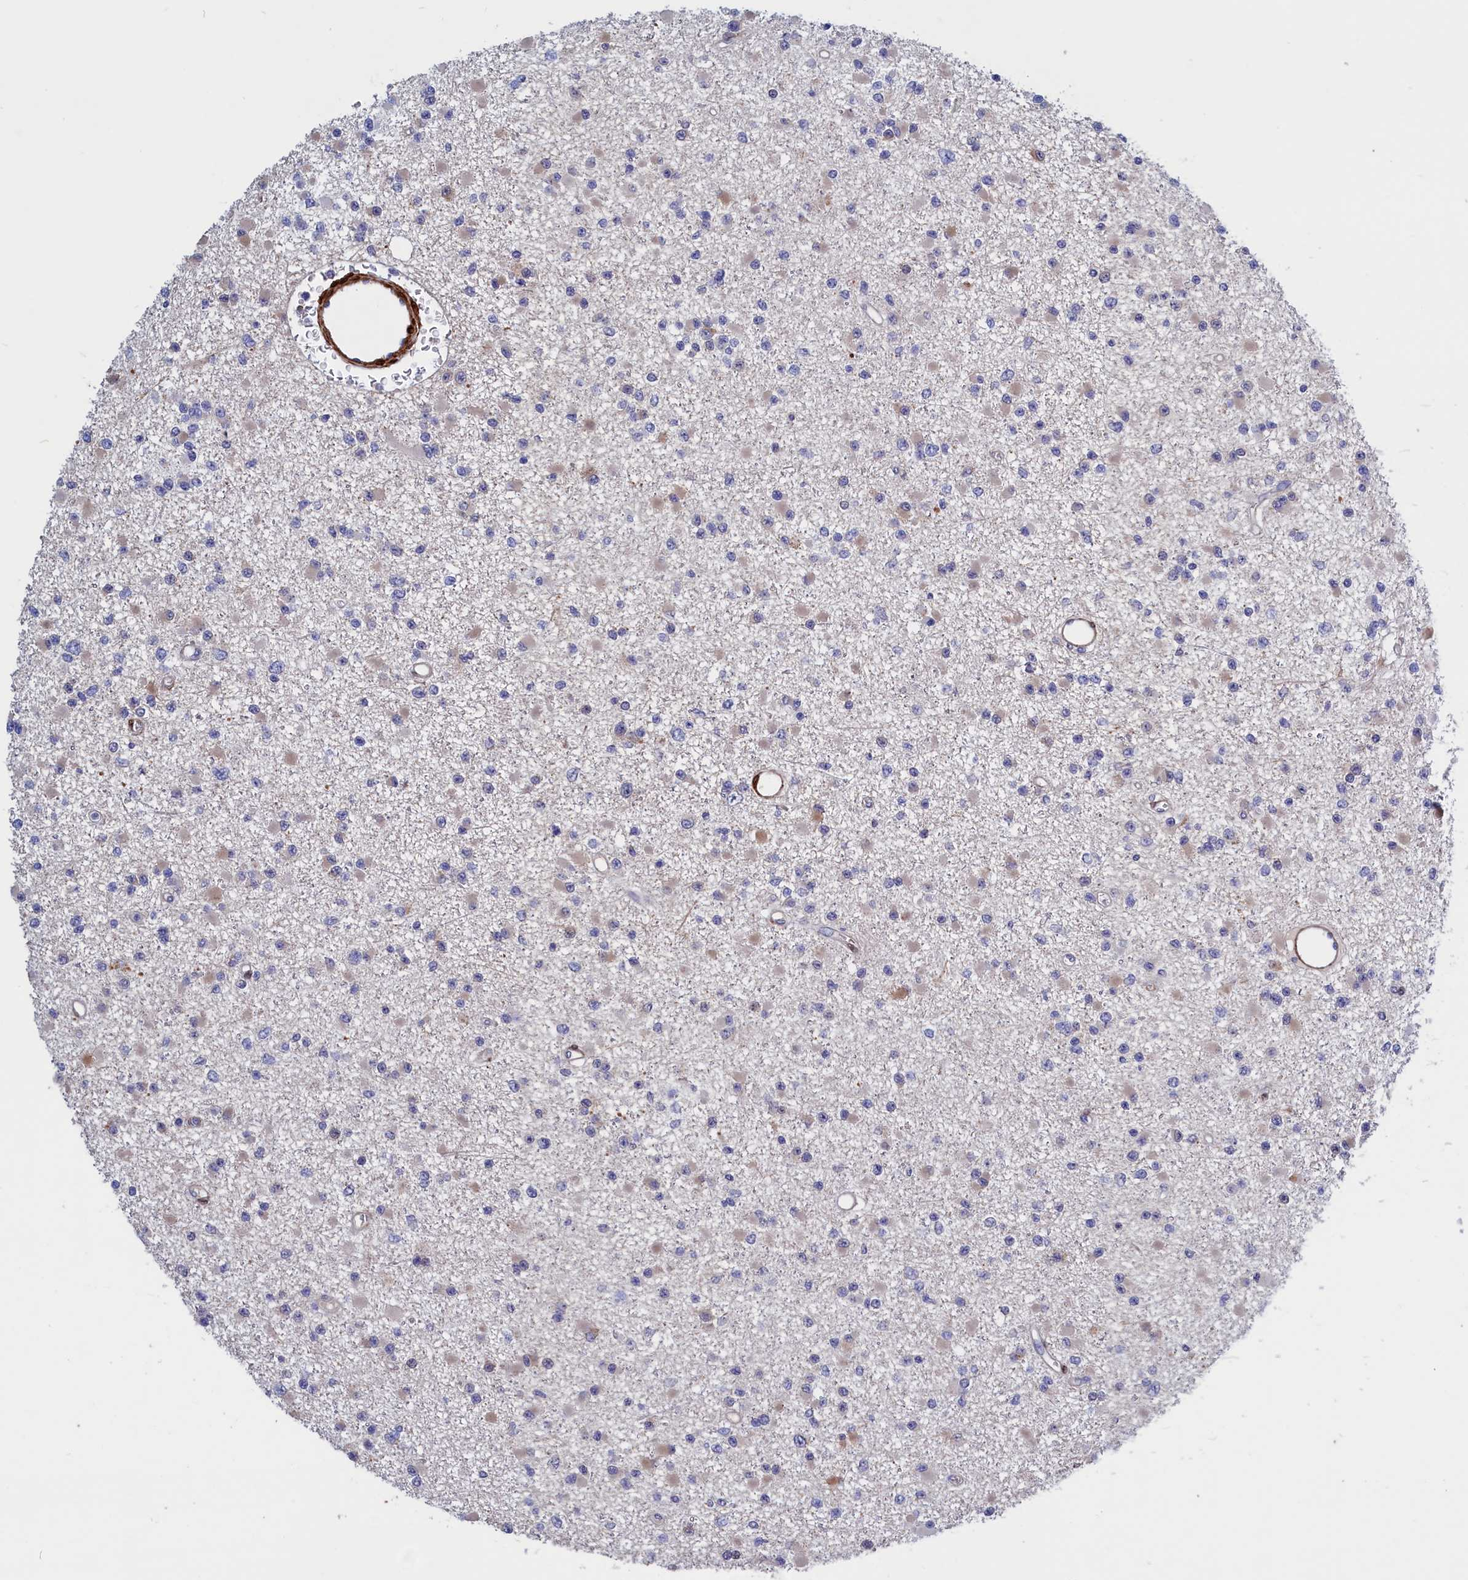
{"staining": {"intensity": "negative", "quantity": "none", "location": "none"}, "tissue": "glioma", "cell_type": "Tumor cells", "image_type": "cancer", "snomed": [{"axis": "morphology", "description": "Glioma, malignant, Low grade"}, {"axis": "topography", "description": "Brain"}], "caption": "High power microscopy histopathology image of an immunohistochemistry (IHC) histopathology image of malignant low-grade glioma, revealing no significant staining in tumor cells.", "gene": "CRIP1", "patient": {"sex": "female", "age": 22}}